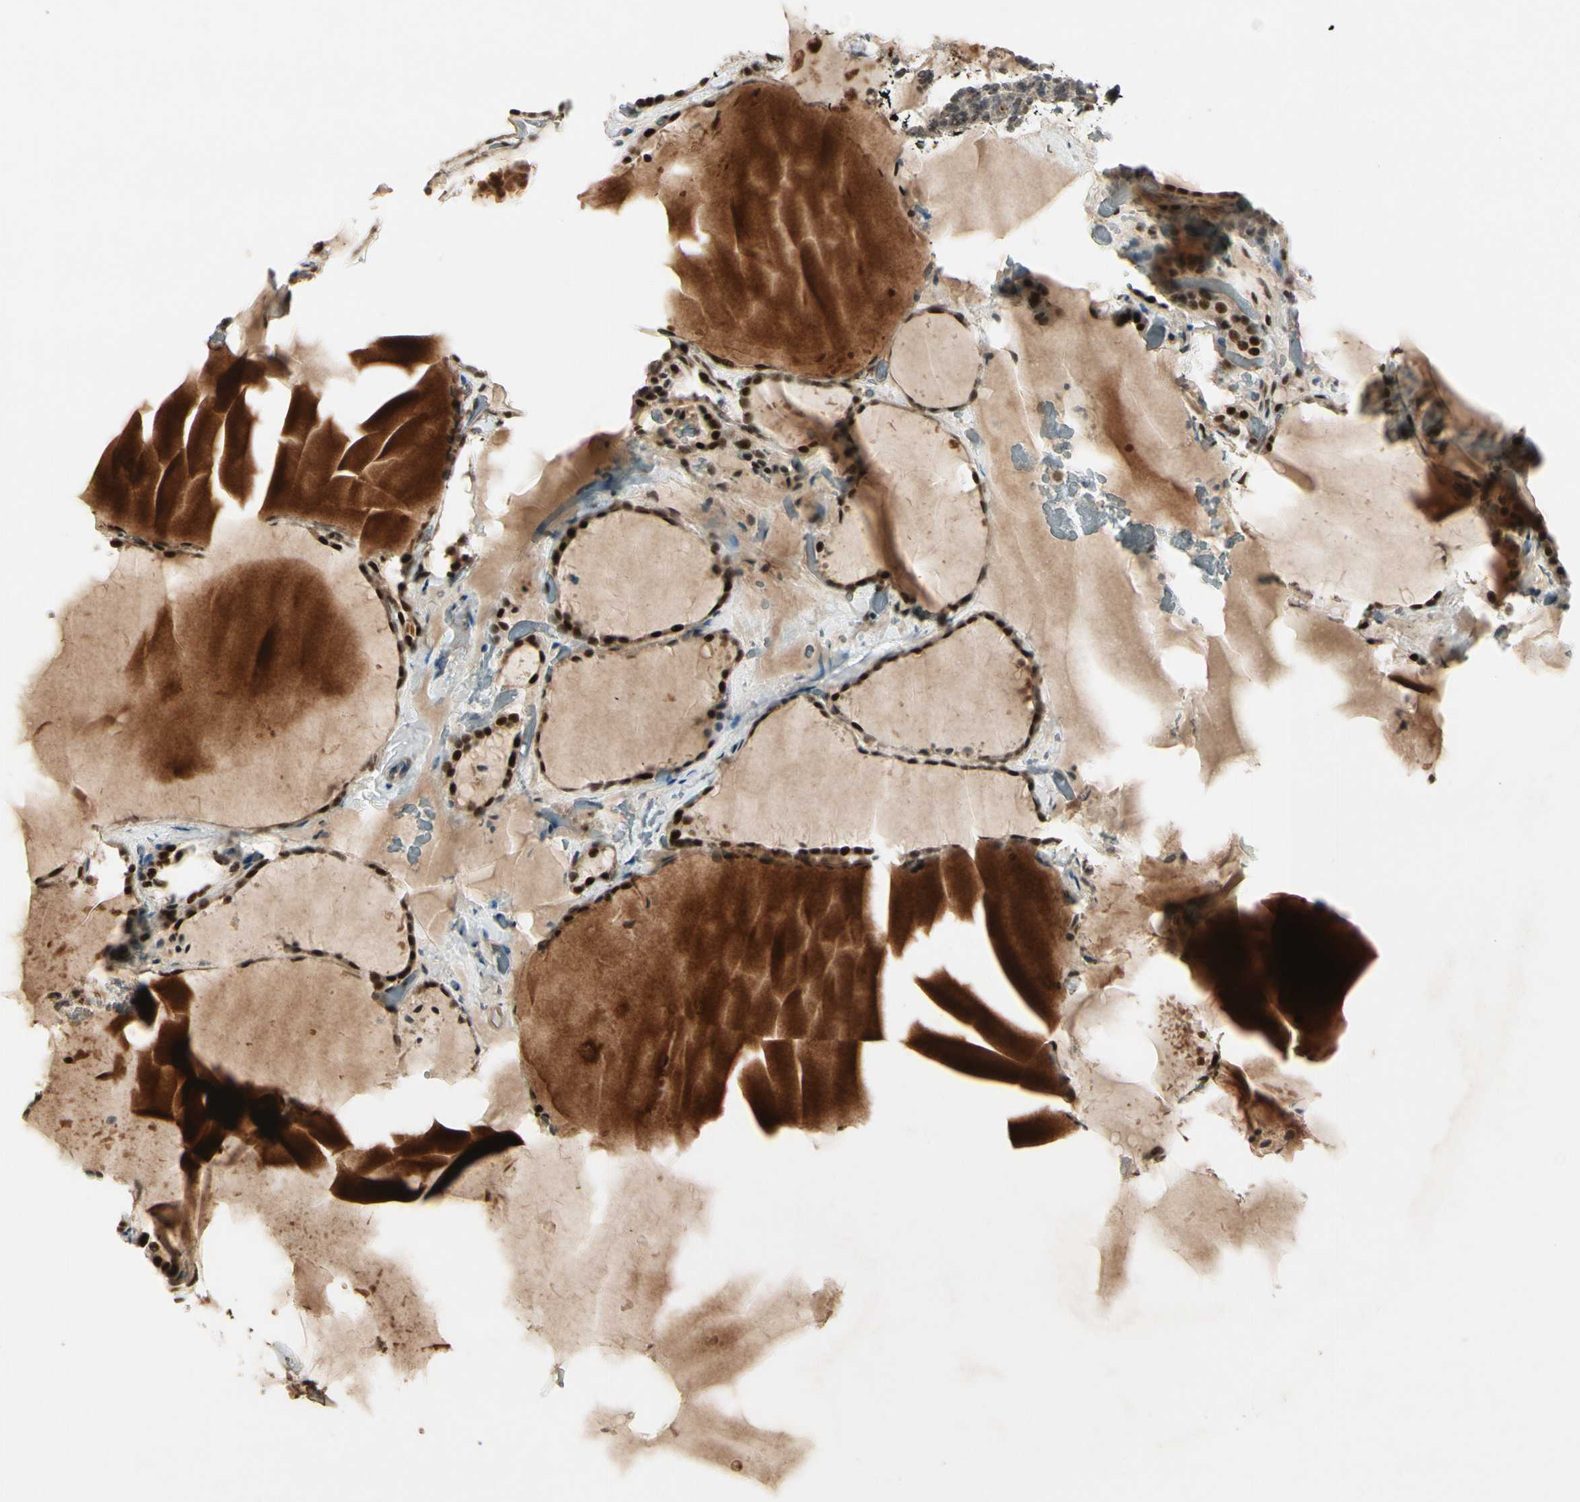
{"staining": {"intensity": "strong", "quantity": ">75%", "location": "cytoplasmic/membranous,nuclear"}, "tissue": "thyroid gland", "cell_type": "Glandular cells", "image_type": "normal", "snomed": [{"axis": "morphology", "description": "Normal tissue, NOS"}, {"axis": "topography", "description": "Thyroid gland"}], "caption": "Strong cytoplasmic/membranous,nuclear staining is identified in about >75% of glandular cells in benign thyroid gland.", "gene": "CDK11A", "patient": {"sex": "female", "age": 22}}